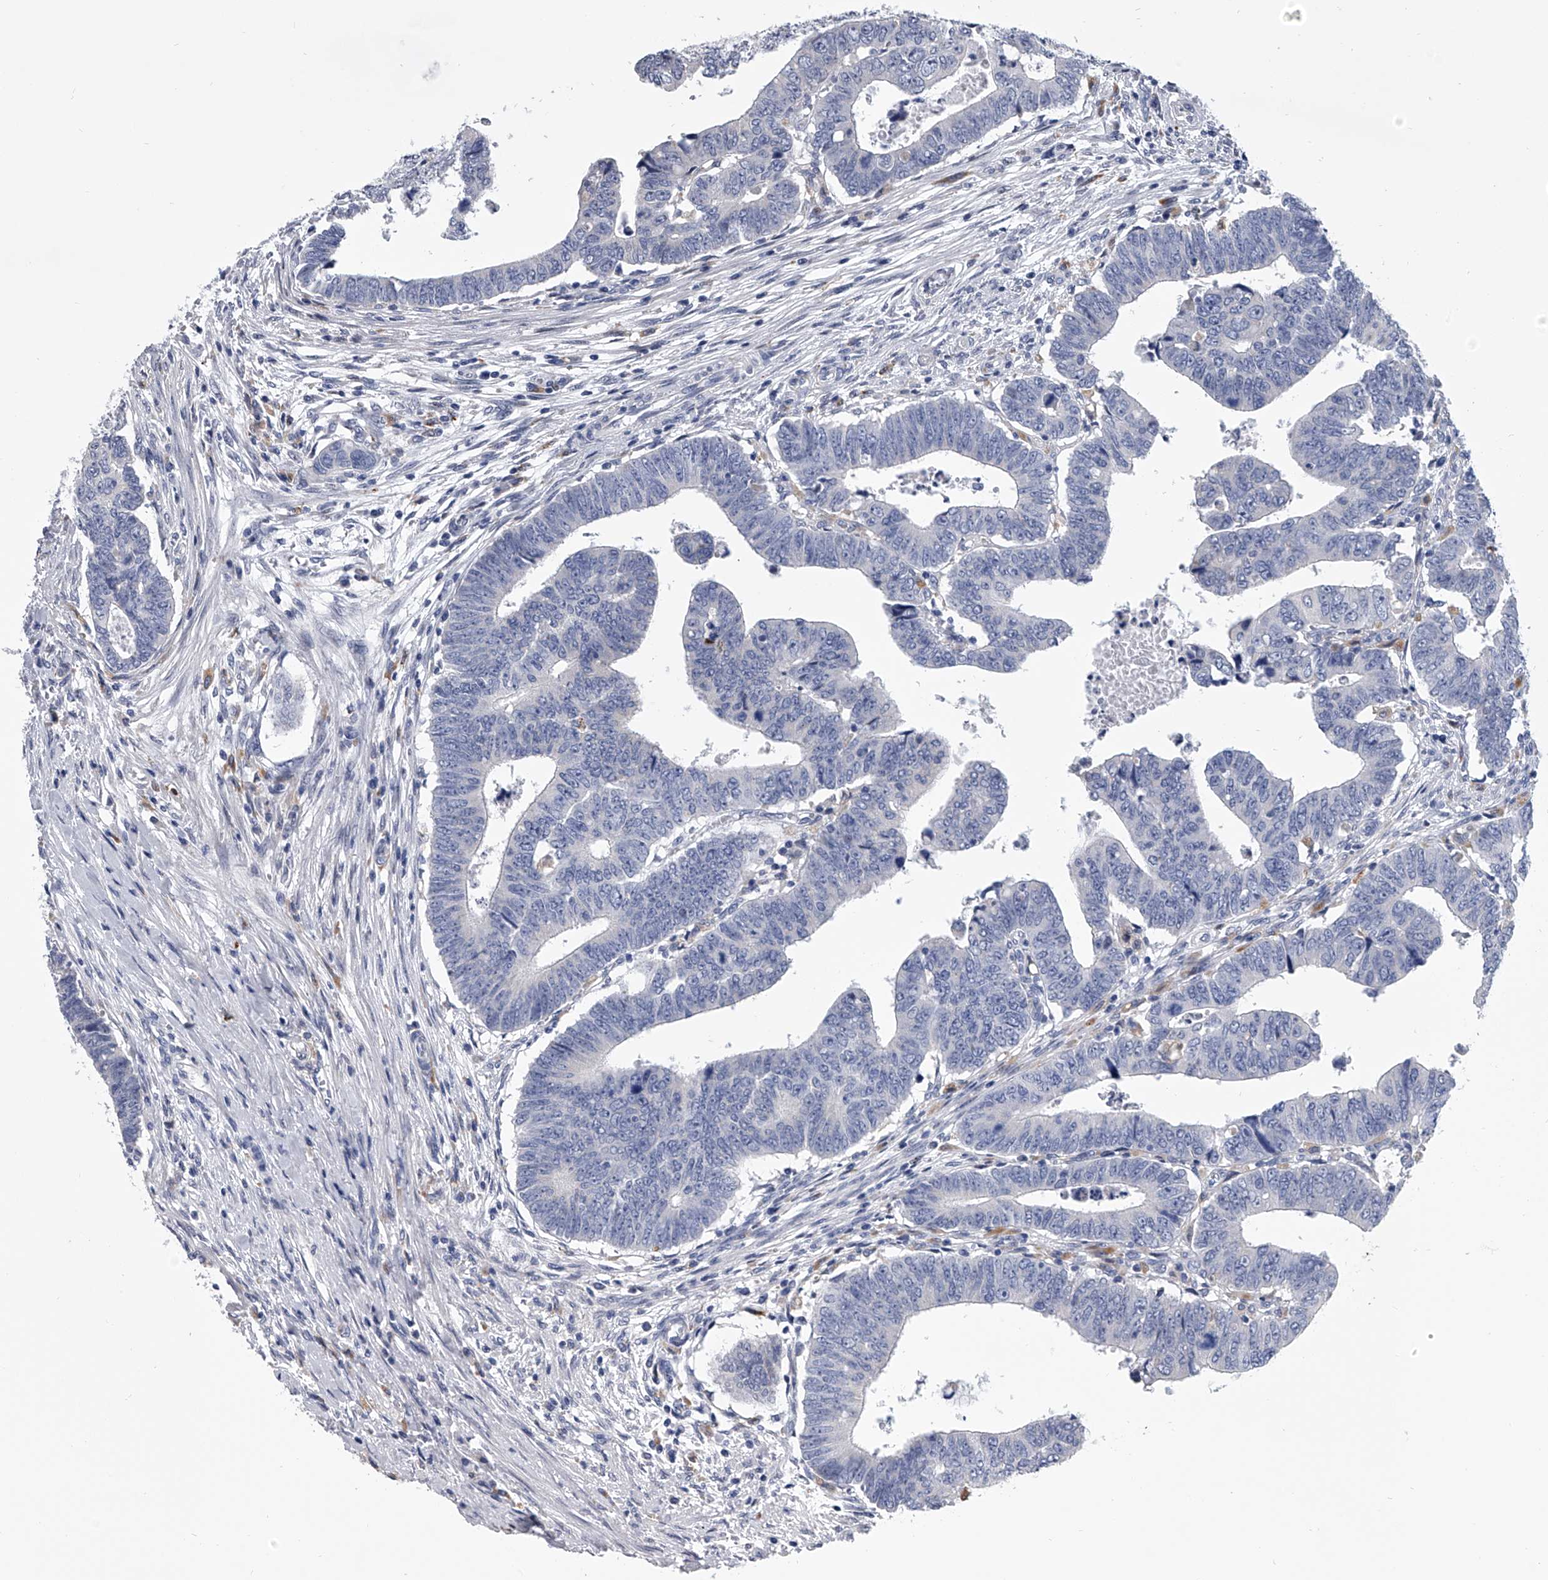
{"staining": {"intensity": "negative", "quantity": "none", "location": "none"}, "tissue": "colorectal cancer", "cell_type": "Tumor cells", "image_type": "cancer", "snomed": [{"axis": "morphology", "description": "Normal tissue, NOS"}, {"axis": "morphology", "description": "Adenocarcinoma, NOS"}, {"axis": "topography", "description": "Rectum"}], "caption": "Immunohistochemical staining of colorectal cancer (adenocarcinoma) displays no significant expression in tumor cells. Nuclei are stained in blue.", "gene": "TRIM8", "patient": {"sex": "female", "age": 65}}